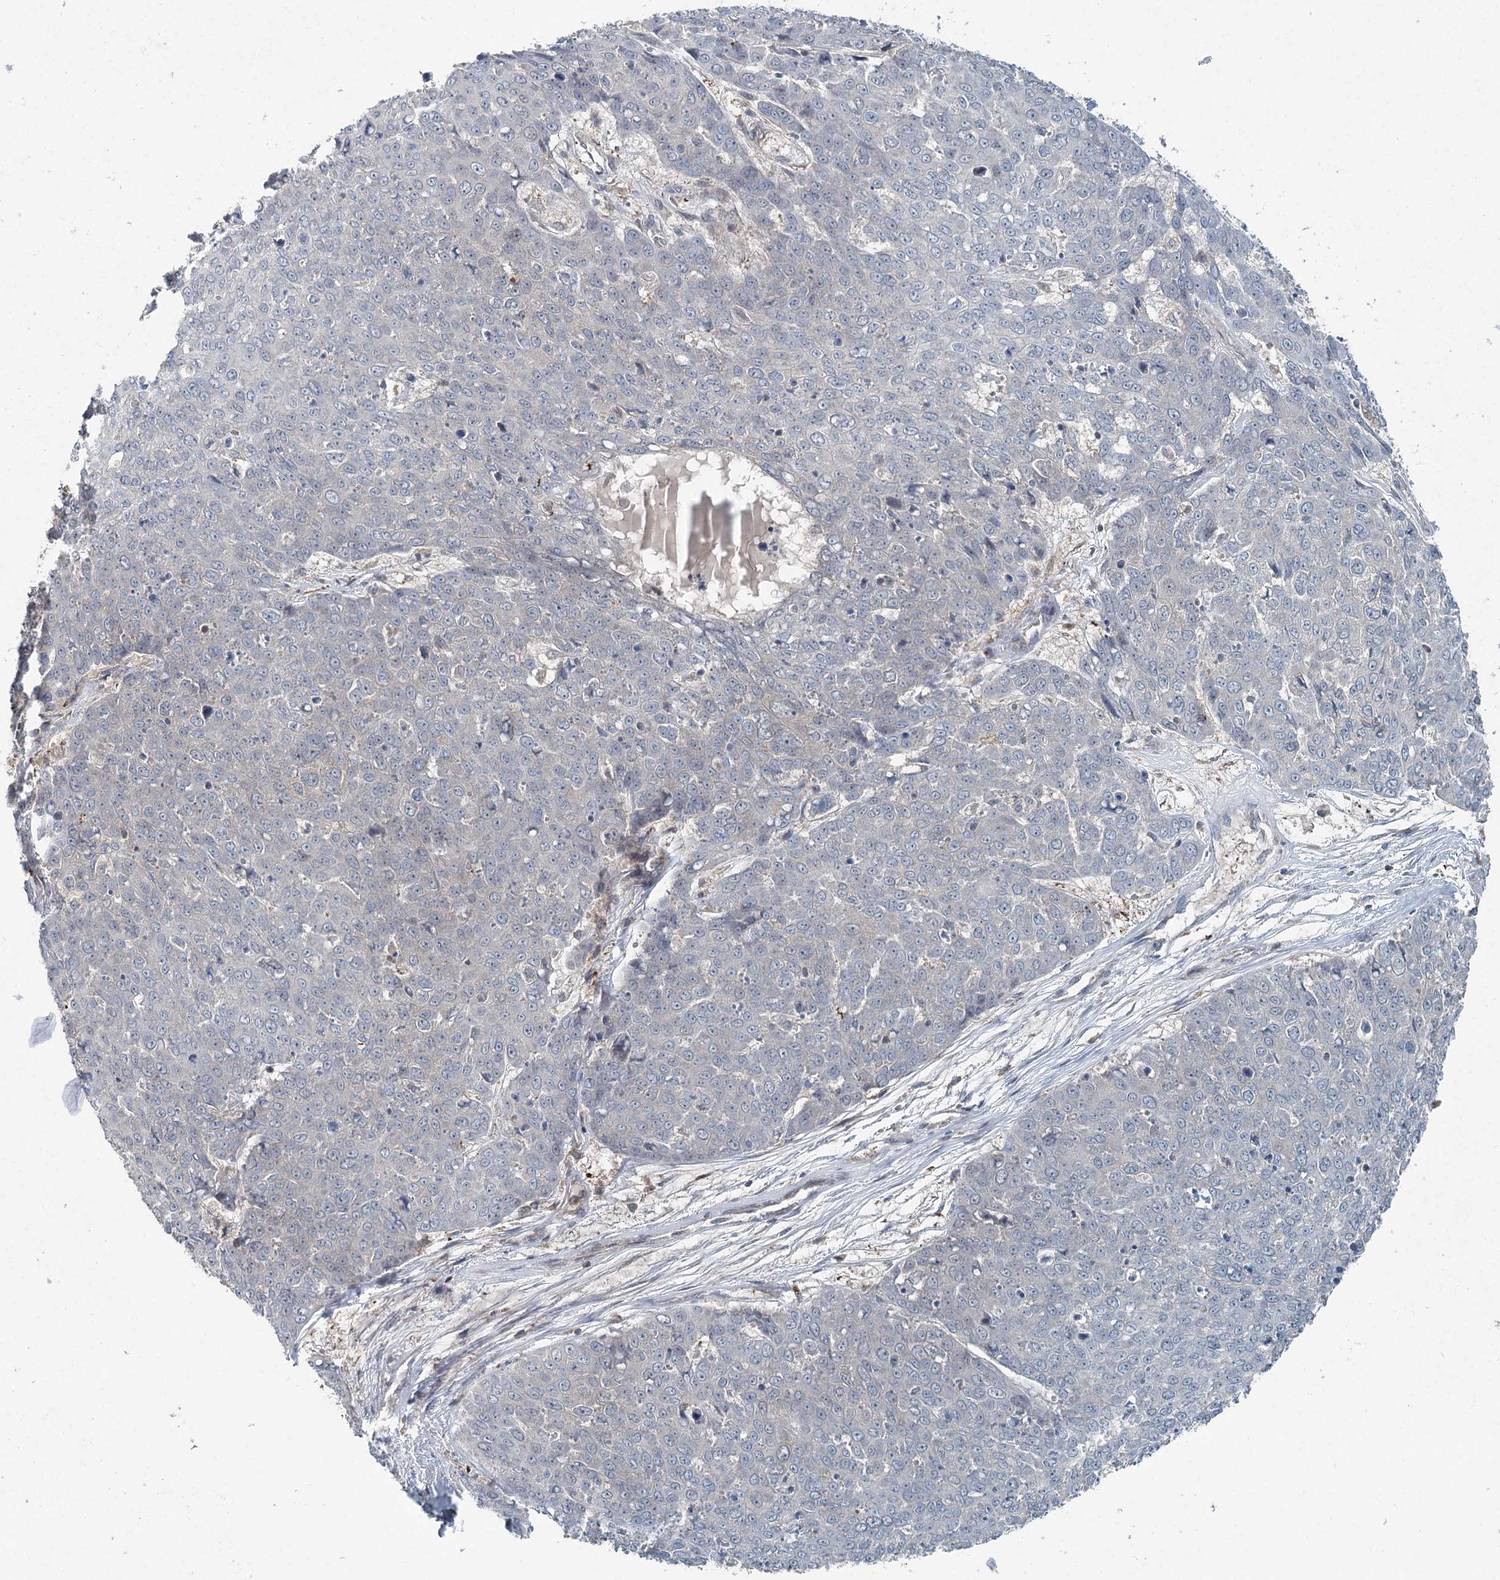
{"staining": {"intensity": "negative", "quantity": "none", "location": "none"}, "tissue": "skin cancer", "cell_type": "Tumor cells", "image_type": "cancer", "snomed": [{"axis": "morphology", "description": "Squamous cell carcinoma, NOS"}, {"axis": "topography", "description": "Skin"}], "caption": "There is no significant positivity in tumor cells of squamous cell carcinoma (skin). Nuclei are stained in blue.", "gene": "SKIC3", "patient": {"sex": "male", "age": 71}}